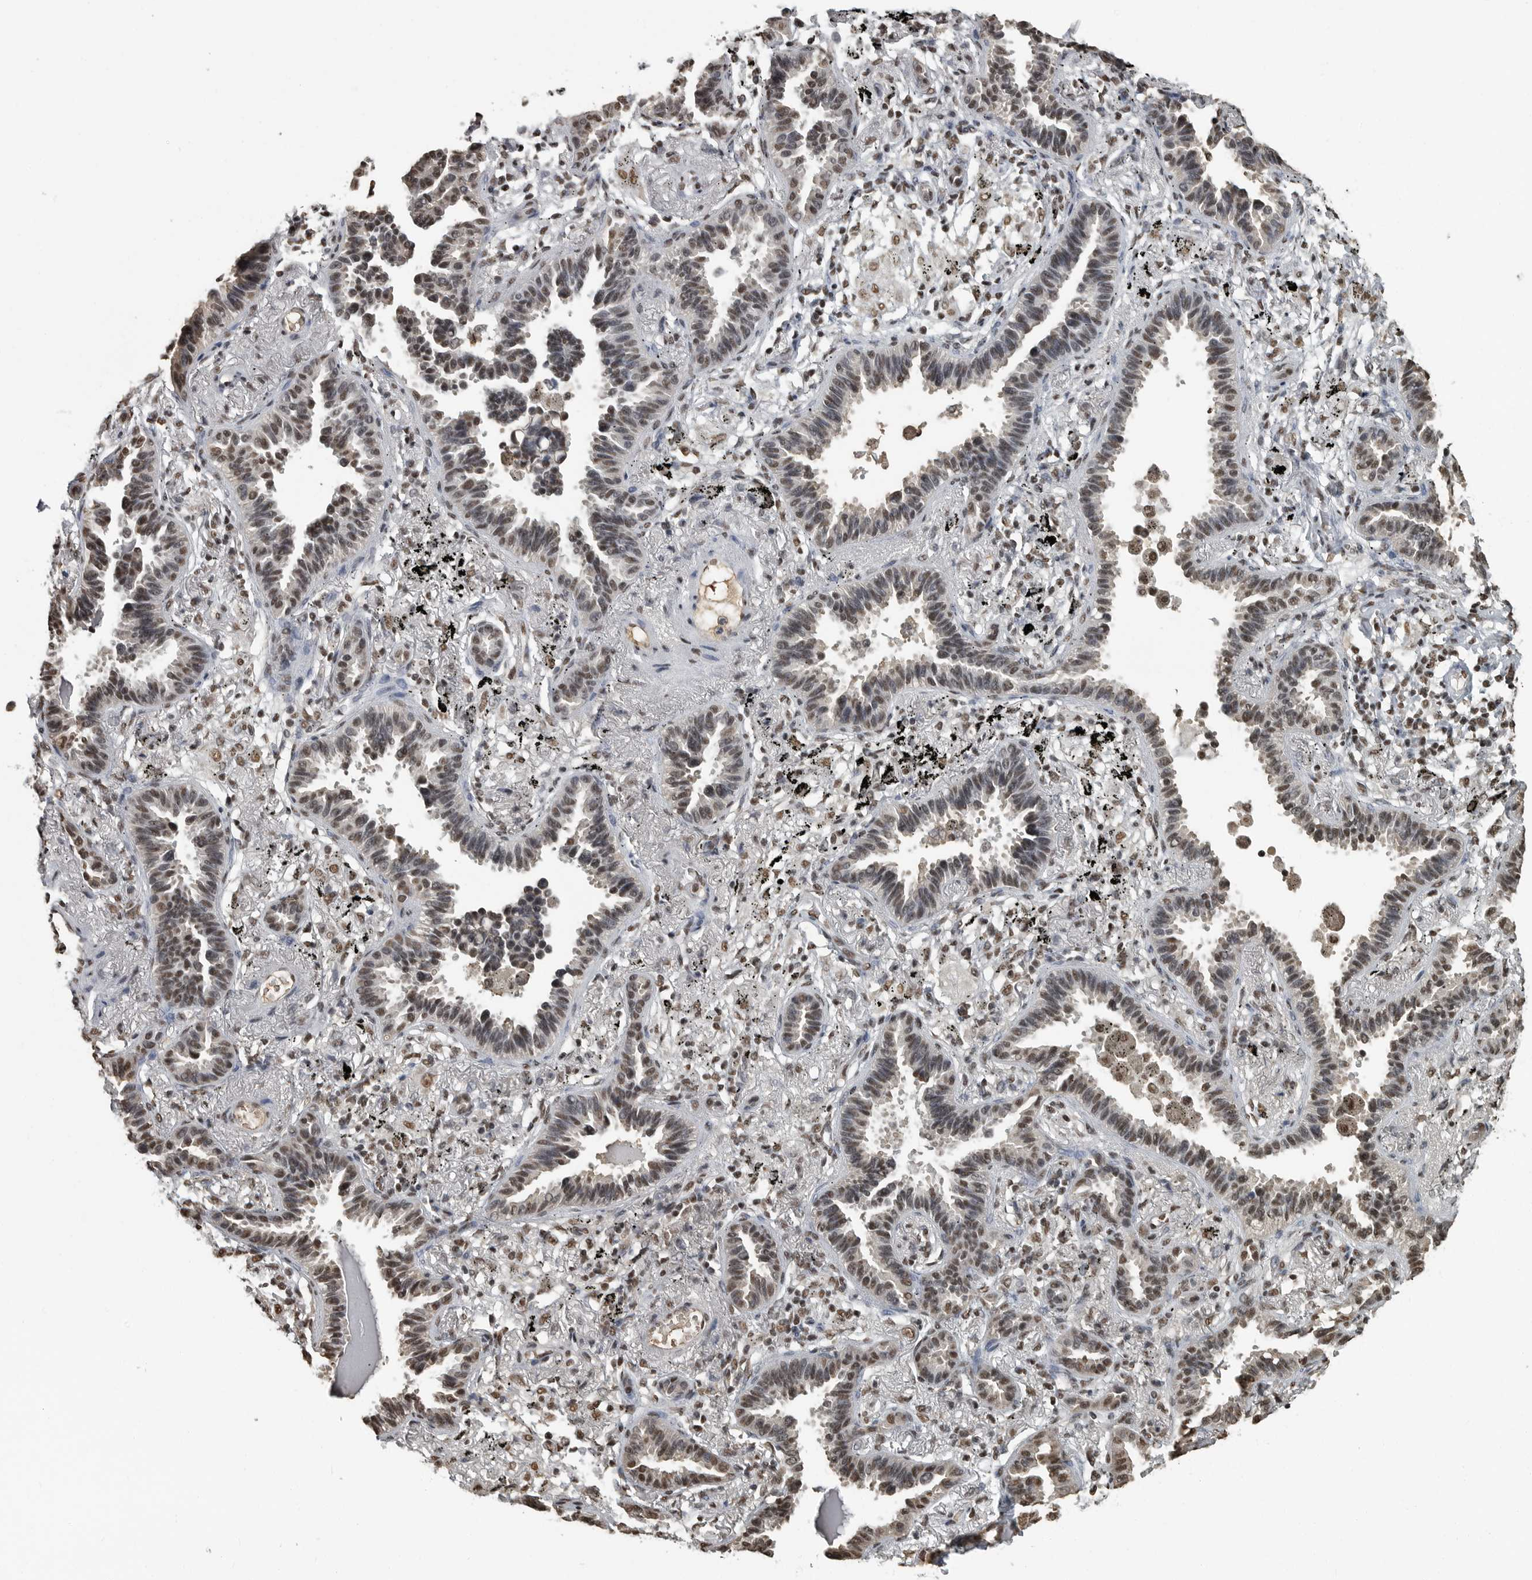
{"staining": {"intensity": "moderate", "quantity": ">75%", "location": "nuclear"}, "tissue": "lung cancer", "cell_type": "Tumor cells", "image_type": "cancer", "snomed": [{"axis": "morphology", "description": "Adenocarcinoma, NOS"}, {"axis": "topography", "description": "Lung"}], "caption": "DAB immunohistochemical staining of adenocarcinoma (lung) exhibits moderate nuclear protein staining in about >75% of tumor cells. (brown staining indicates protein expression, while blue staining denotes nuclei).", "gene": "TGS1", "patient": {"sex": "male", "age": 59}}